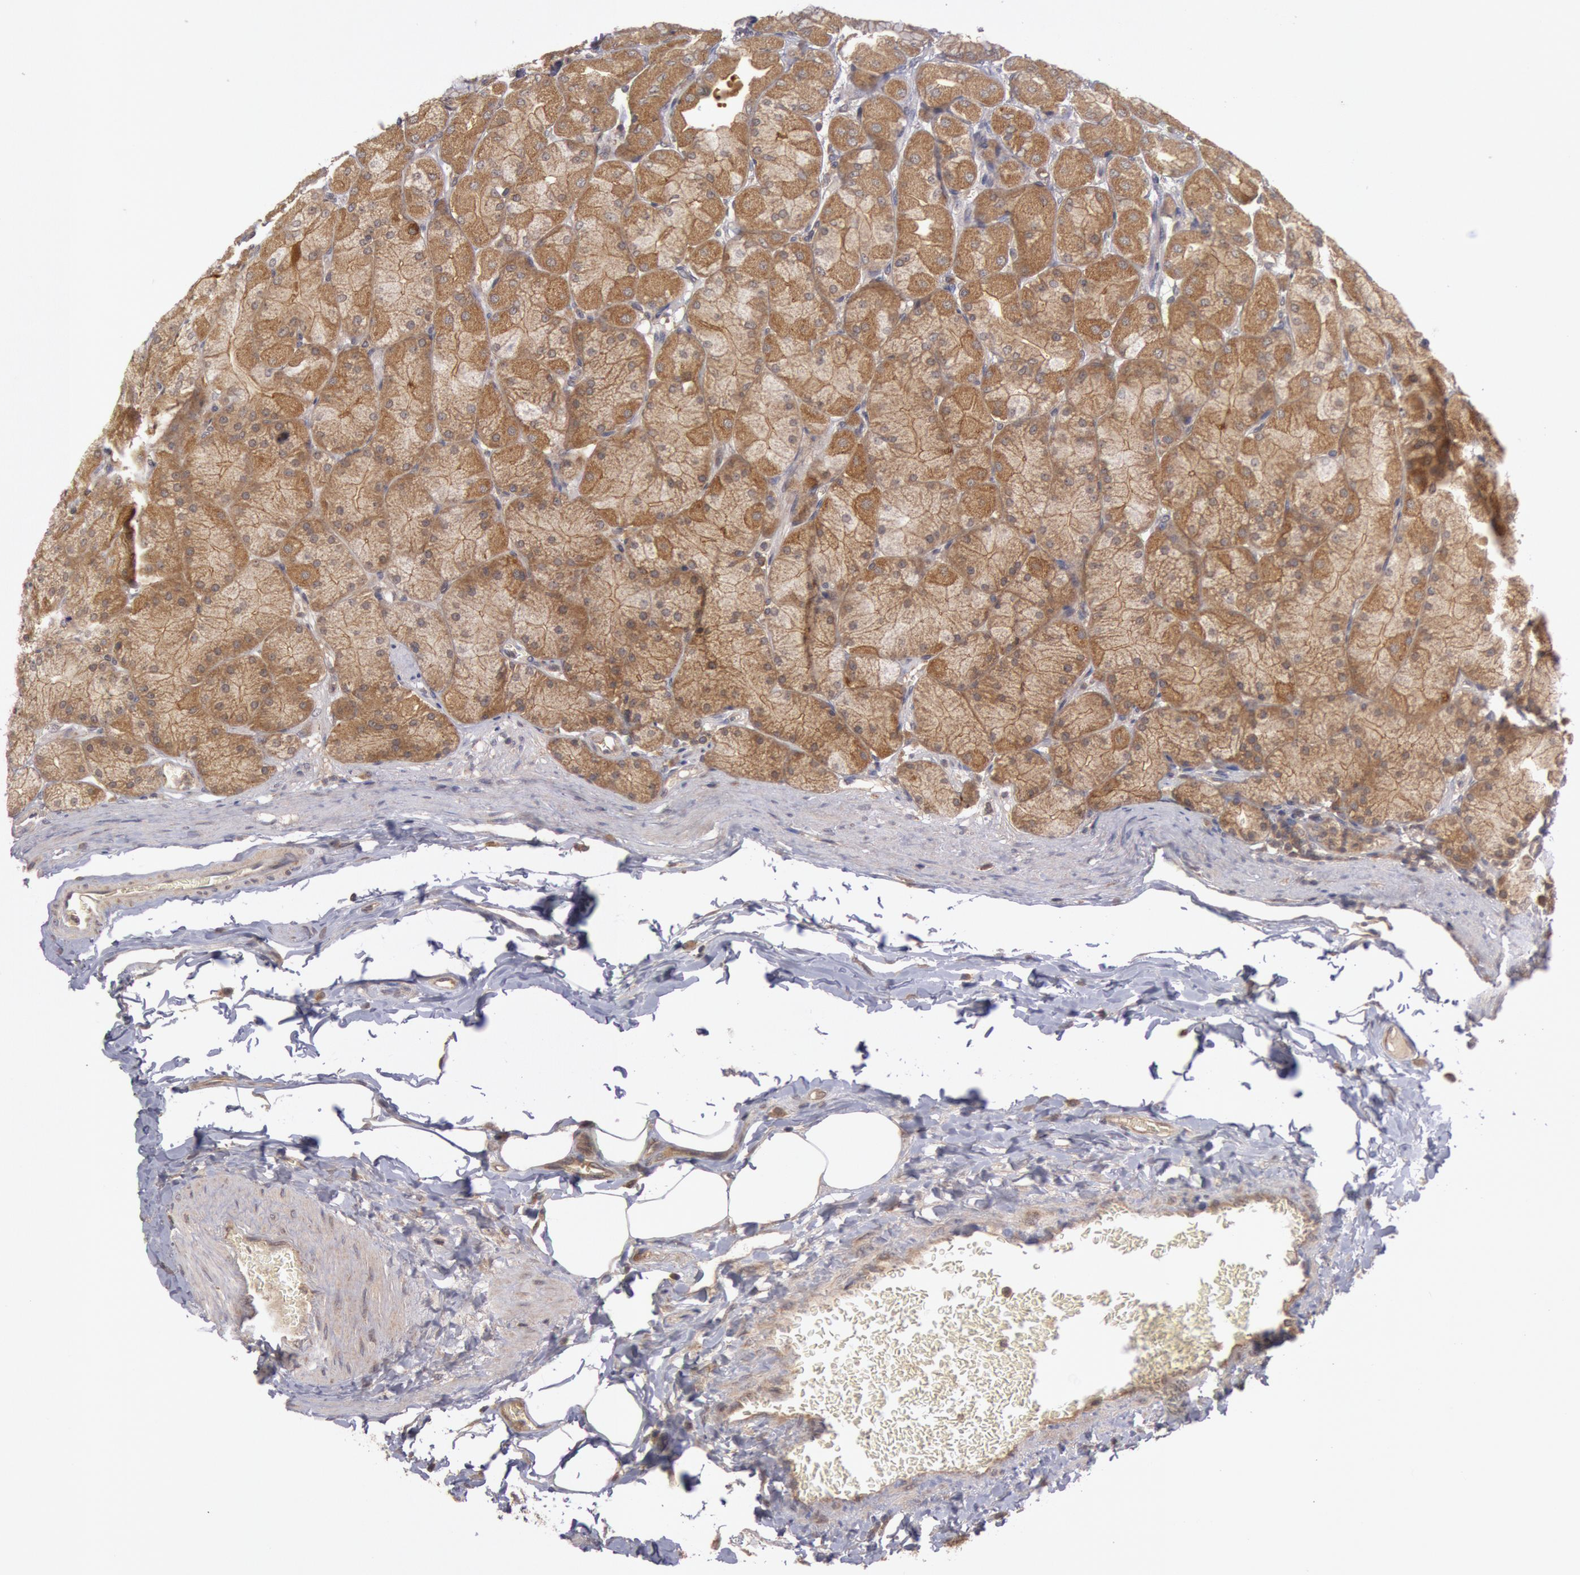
{"staining": {"intensity": "moderate", "quantity": ">75%", "location": "cytoplasmic/membranous"}, "tissue": "stomach", "cell_type": "Glandular cells", "image_type": "normal", "snomed": [{"axis": "morphology", "description": "Normal tissue, NOS"}, {"axis": "topography", "description": "Stomach, upper"}], "caption": "A medium amount of moderate cytoplasmic/membranous positivity is present in approximately >75% of glandular cells in unremarkable stomach.", "gene": "BRAF", "patient": {"sex": "female", "age": 56}}